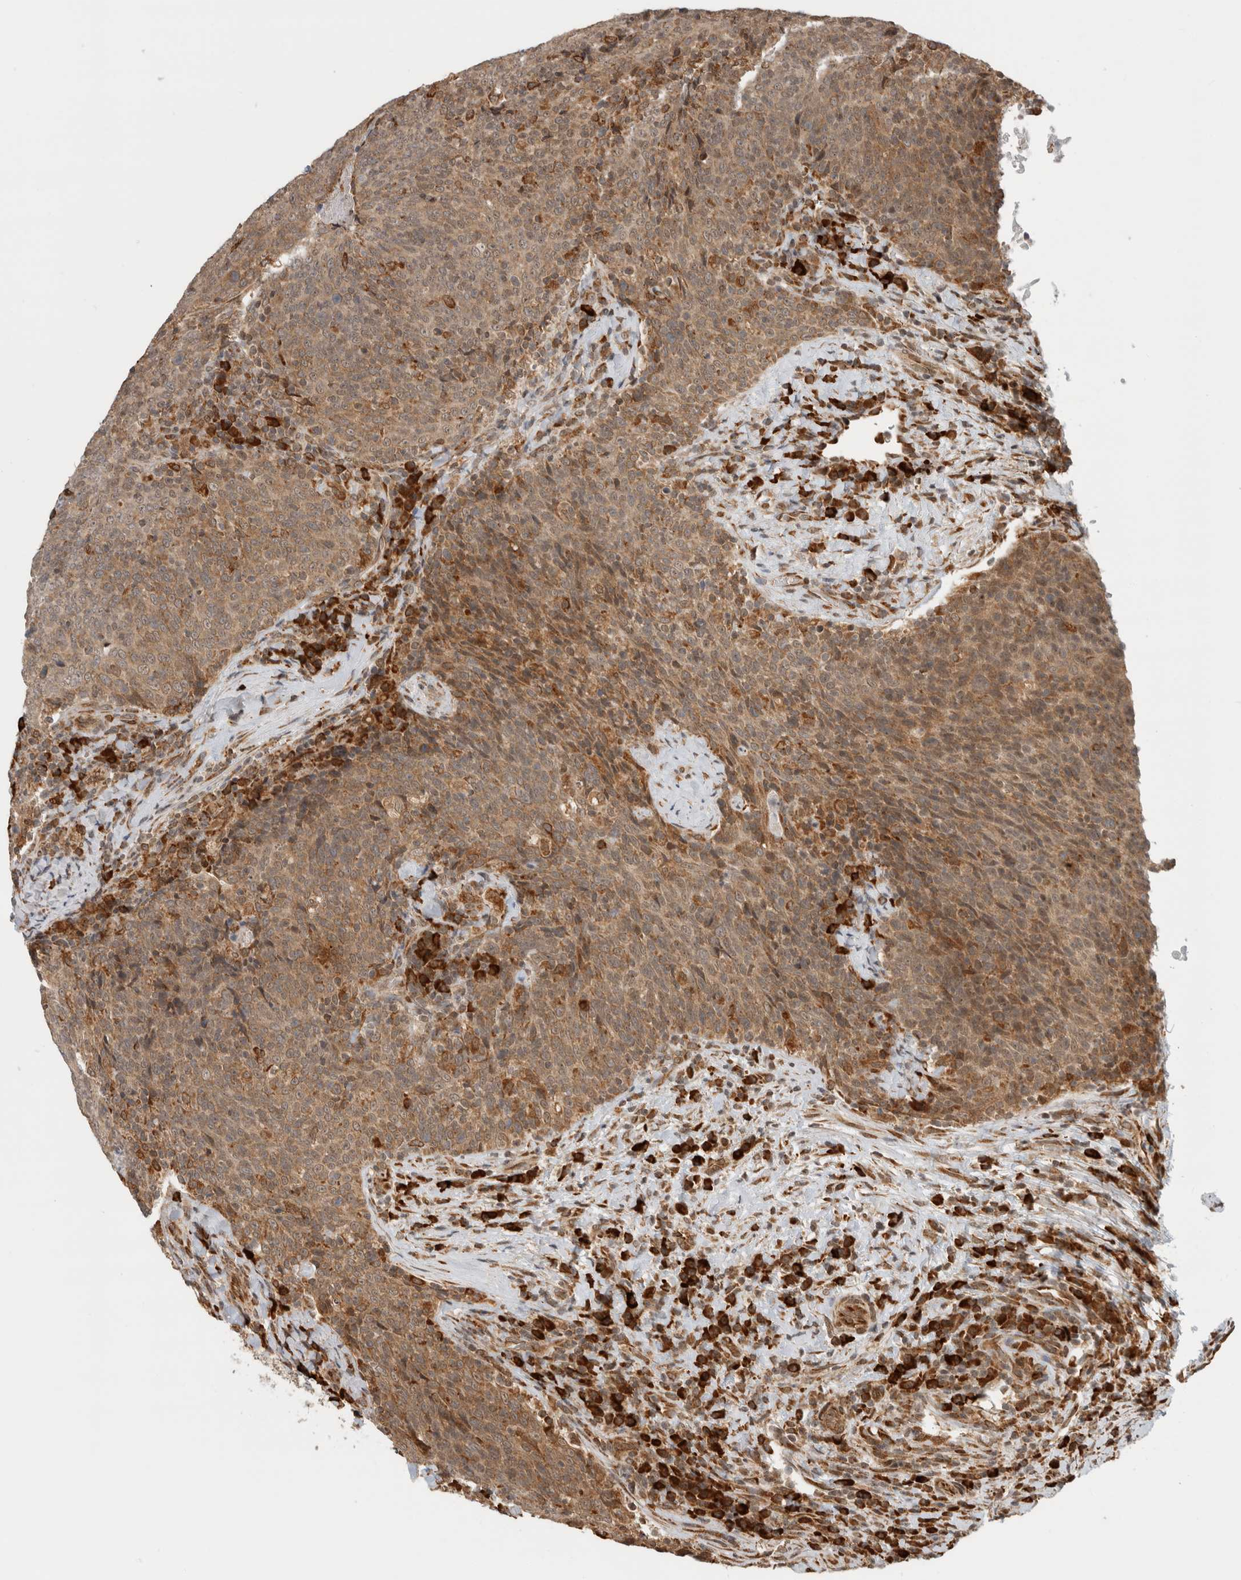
{"staining": {"intensity": "moderate", "quantity": ">75%", "location": "cytoplasmic/membranous"}, "tissue": "head and neck cancer", "cell_type": "Tumor cells", "image_type": "cancer", "snomed": [{"axis": "morphology", "description": "Squamous cell carcinoma, NOS"}, {"axis": "morphology", "description": "Squamous cell carcinoma, metastatic, NOS"}, {"axis": "topography", "description": "Lymph node"}, {"axis": "topography", "description": "Head-Neck"}], "caption": "The histopathology image reveals a brown stain indicating the presence of a protein in the cytoplasmic/membranous of tumor cells in head and neck metastatic squamous cell carcinoma. The staining was performed using DAB (3,3'-diaminobenzidine), with brown indicating positive protein expression. Nuclei are stained blue with hematoxylin.", "gene": "MS4A7", "patient": {"sex": "male", "age": 62}}